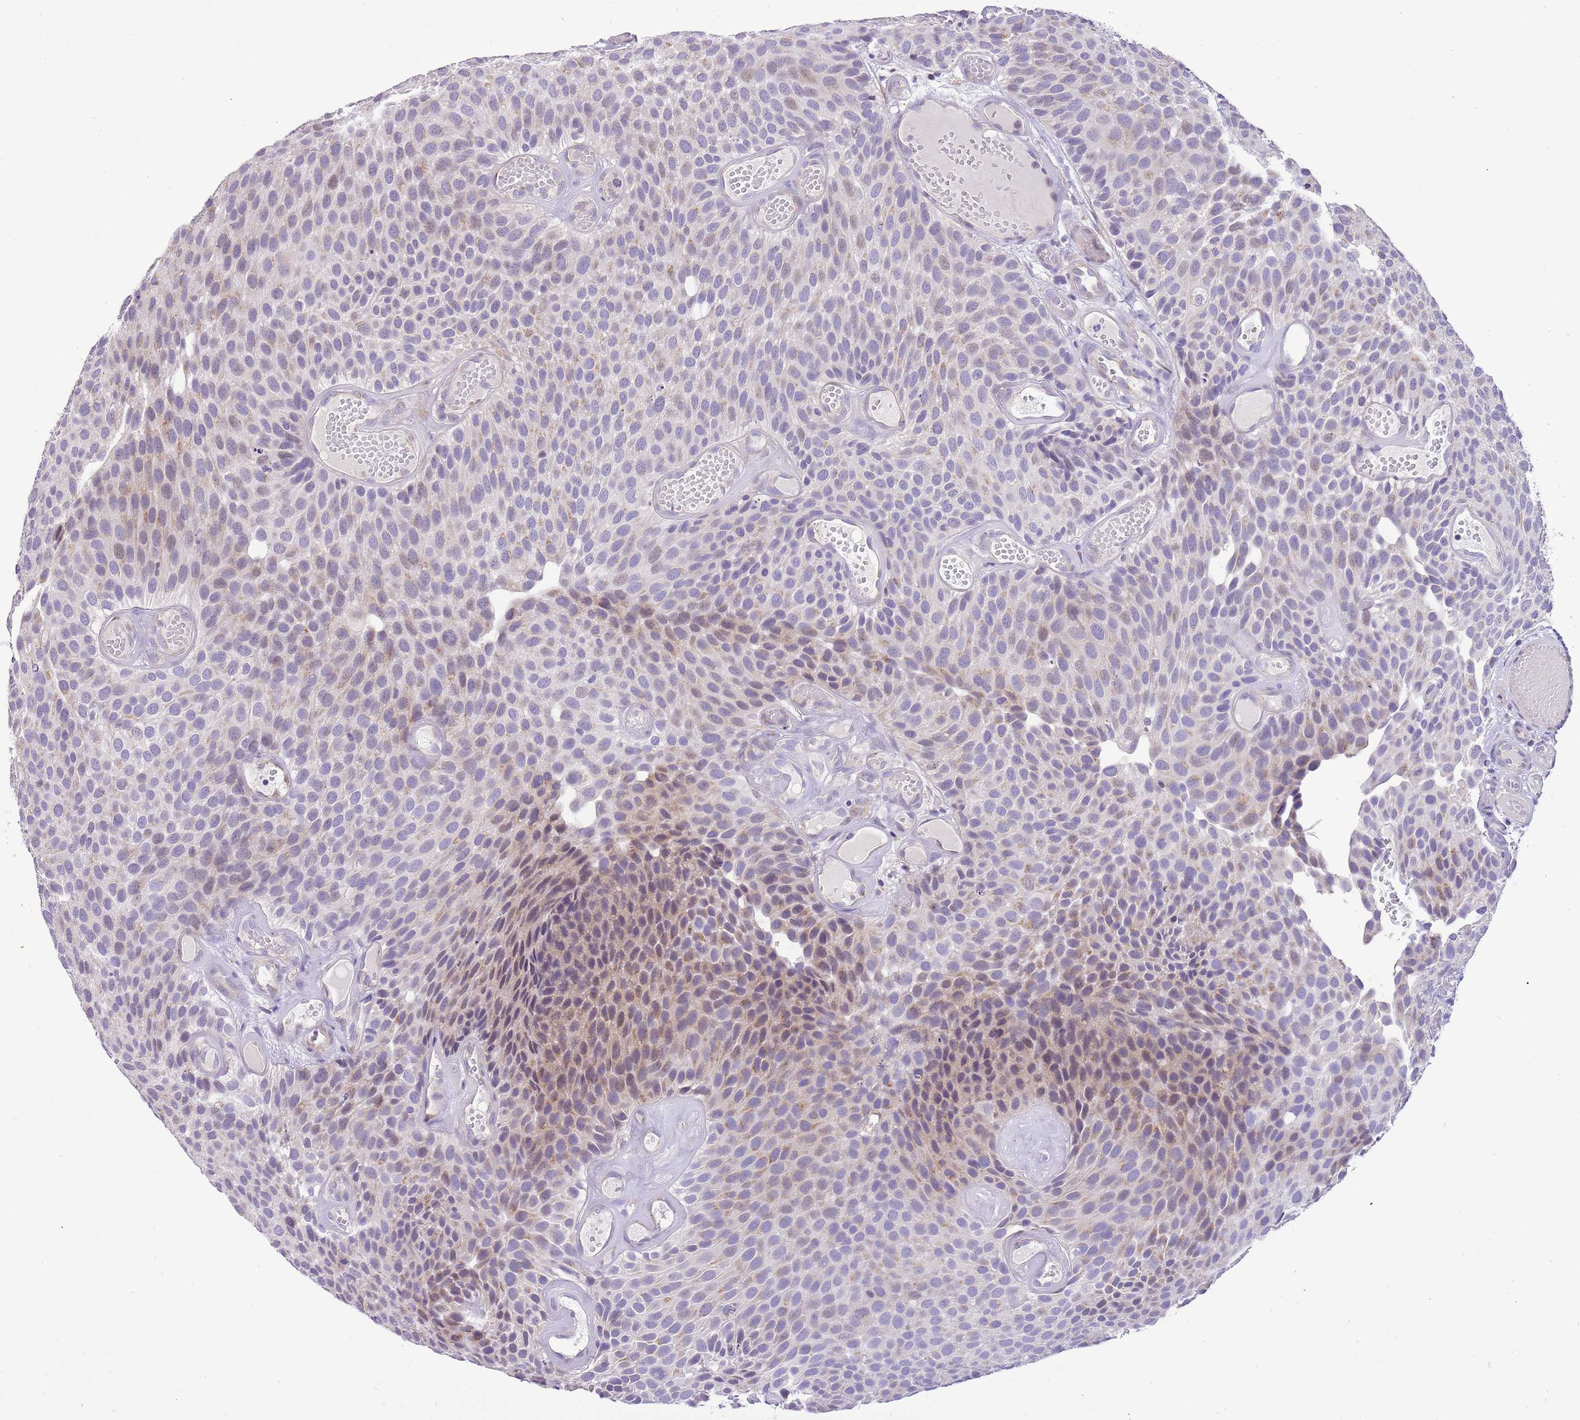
{"staining": {"intensity": "weak", "quantity": "<25%", "location": "cytoplasmic/membranous"}, "tissue": "urothelial cancer", "cell_type": "Tumor cells", "image_type": "cancer", "snomed": [{"axis": "morphology", "description": "Urothelial carcinoma, Low grade"}, {"axis": "topography", "description": "Urinary bladder"}], "caption": "The IHC histopathology image has no significant positivity in tumor cells of urothelial cancer tissue. (DAB IHC with hematoxylin counter stain).", "gene": "COX17", "patient": {"sex": "male", "age": 89}}